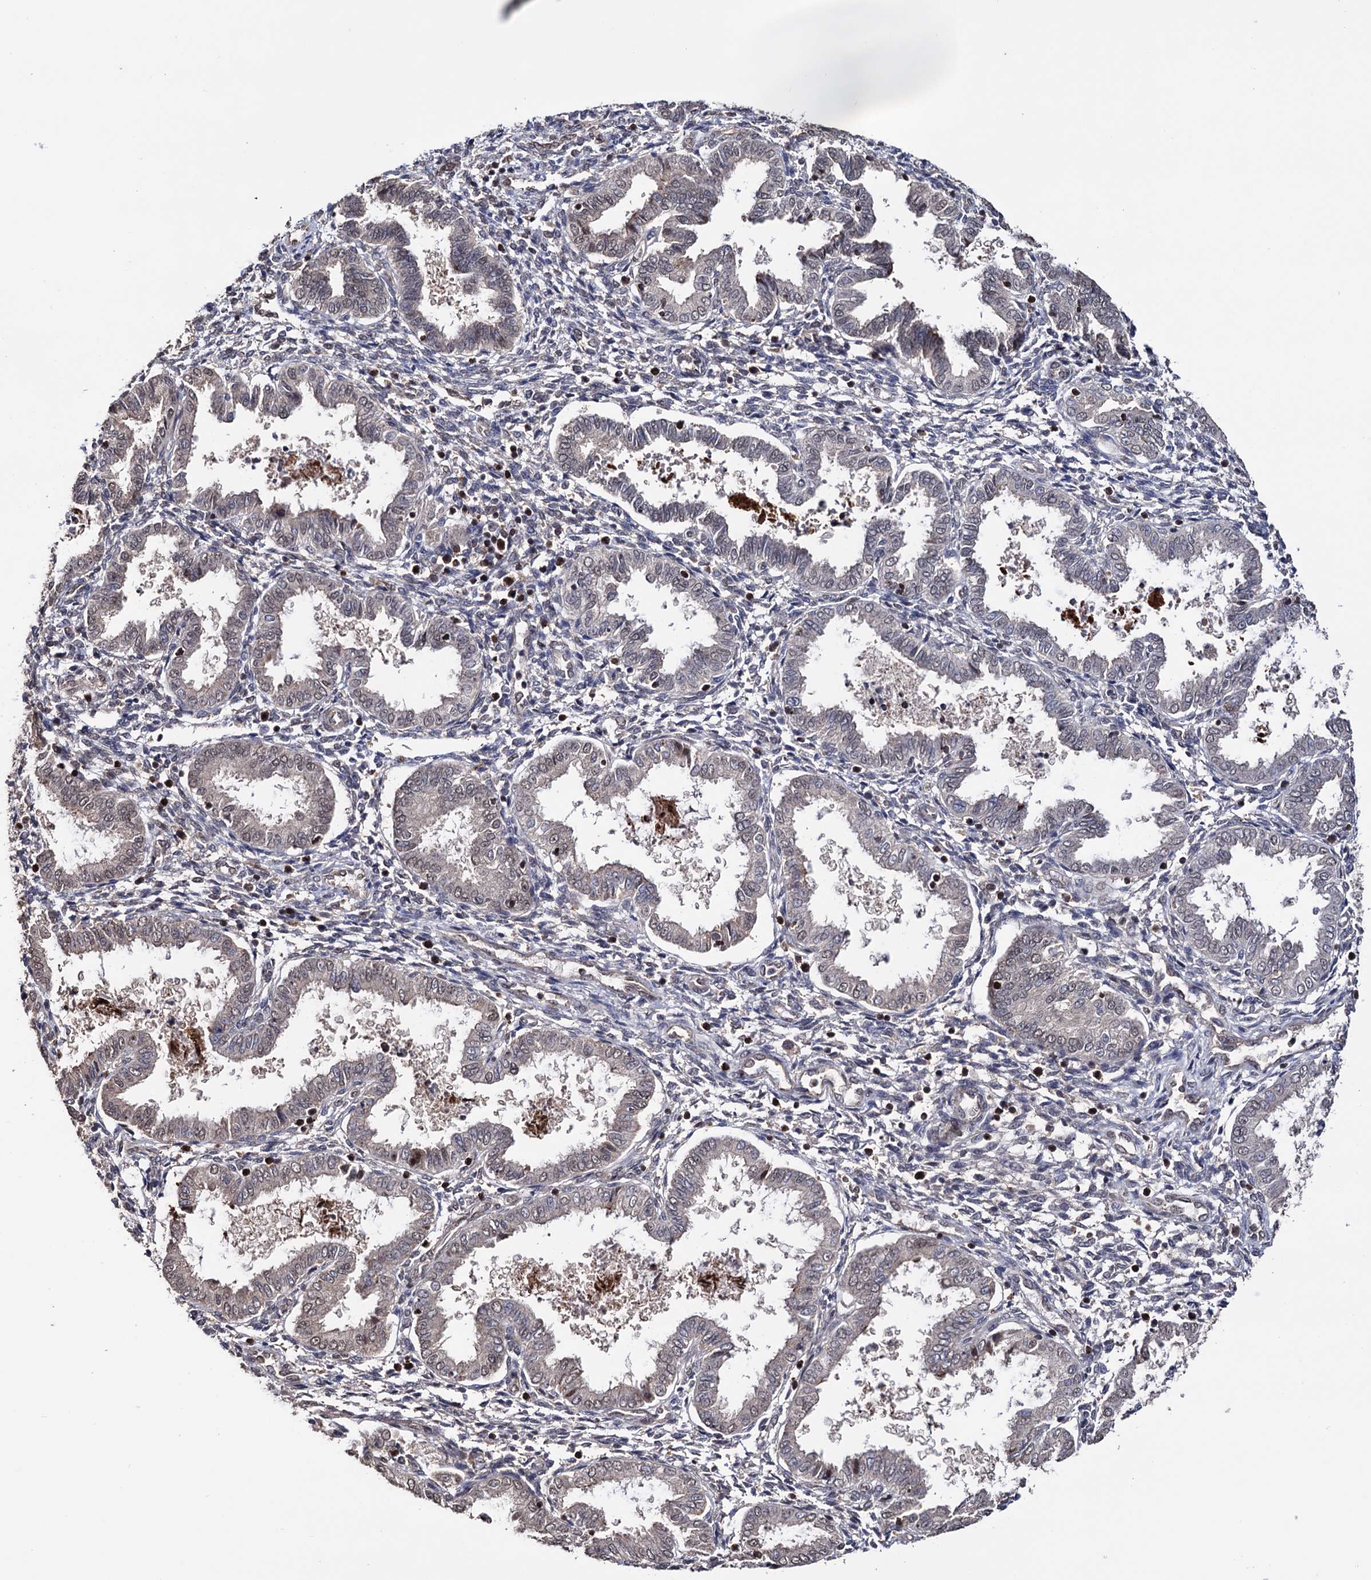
{"staining": {"intensity": "weak", "quantity": "<25%", "location": "nuclear"}, "tissue": "endometrium", "cell_type": "Cells in endometrial stroma", "image_type": "normal", "snomed": [{"axis": "morphology", "description": "Normal tissue, NOS"}, {"axis": "topography", "description": "Endometrium"}], "caption": "Histopathology image shows no significant protein staining in cells in endometrial stroma of unremarkable endometrium. The staining is performed using DAB (3,3'-diaminobenzidine) brown chromogen with nuclei counter-stained in using hematoxylin.", "gene": "KLF5", "patient": {"sex": "female", "age": 33}}